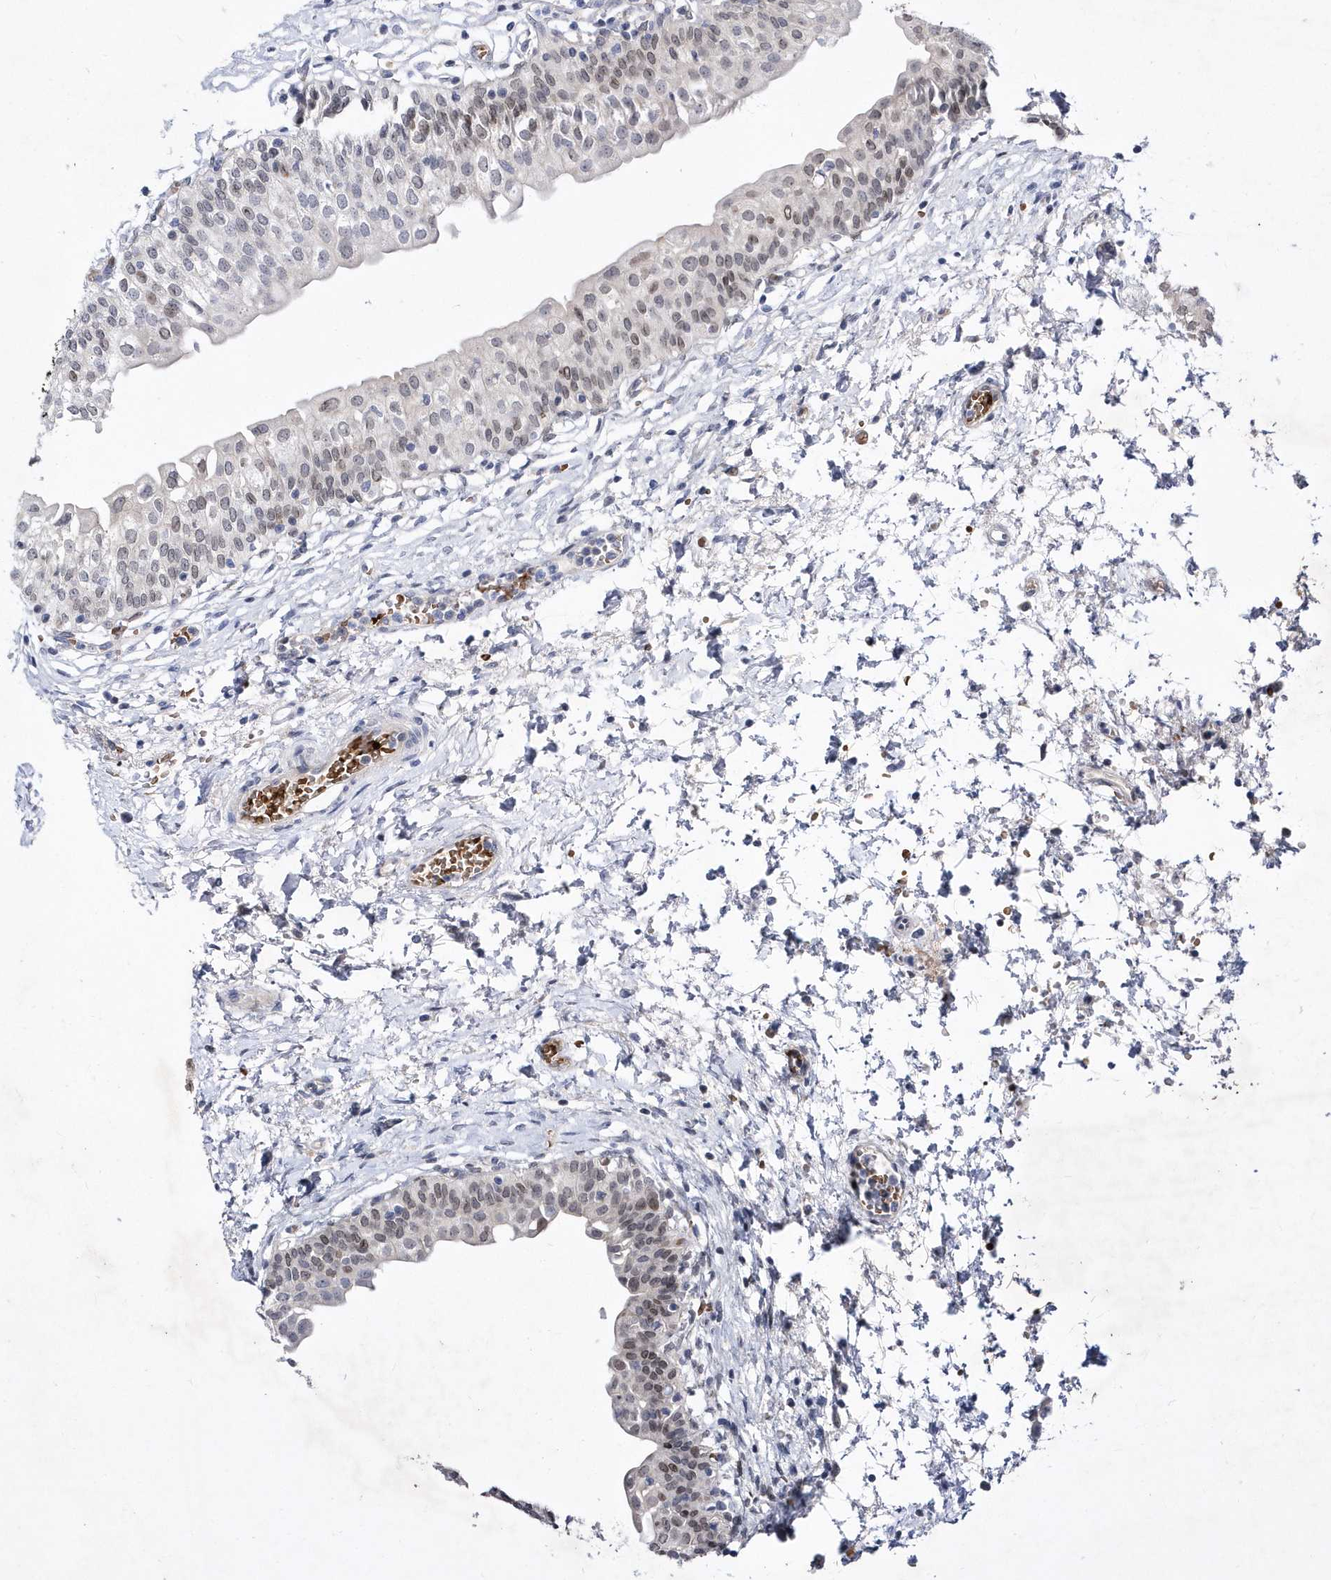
{"staining": {"intensity": "moderate", "quantity": "25%-75%", "location": "nuclear"}, "tissue": "urinary bladder", "cell_type": "Urothelial cells", "image_type": "normal", "snomed": [{"axis": "morphology", "description": "Normal tissue, NOS"}, {"axis": "topography", "description": "Urinary bladder"}], "caption": "Immunohistochemistry of benign urinary bladder demonstrates medium levels of moderate nuclear expression in about 25%-75% of urothelial cells. (IHC, brightfield microscopy, high magnification).", "gene": "ZNF875", "patient": {"sex": "male", "age": 55}}